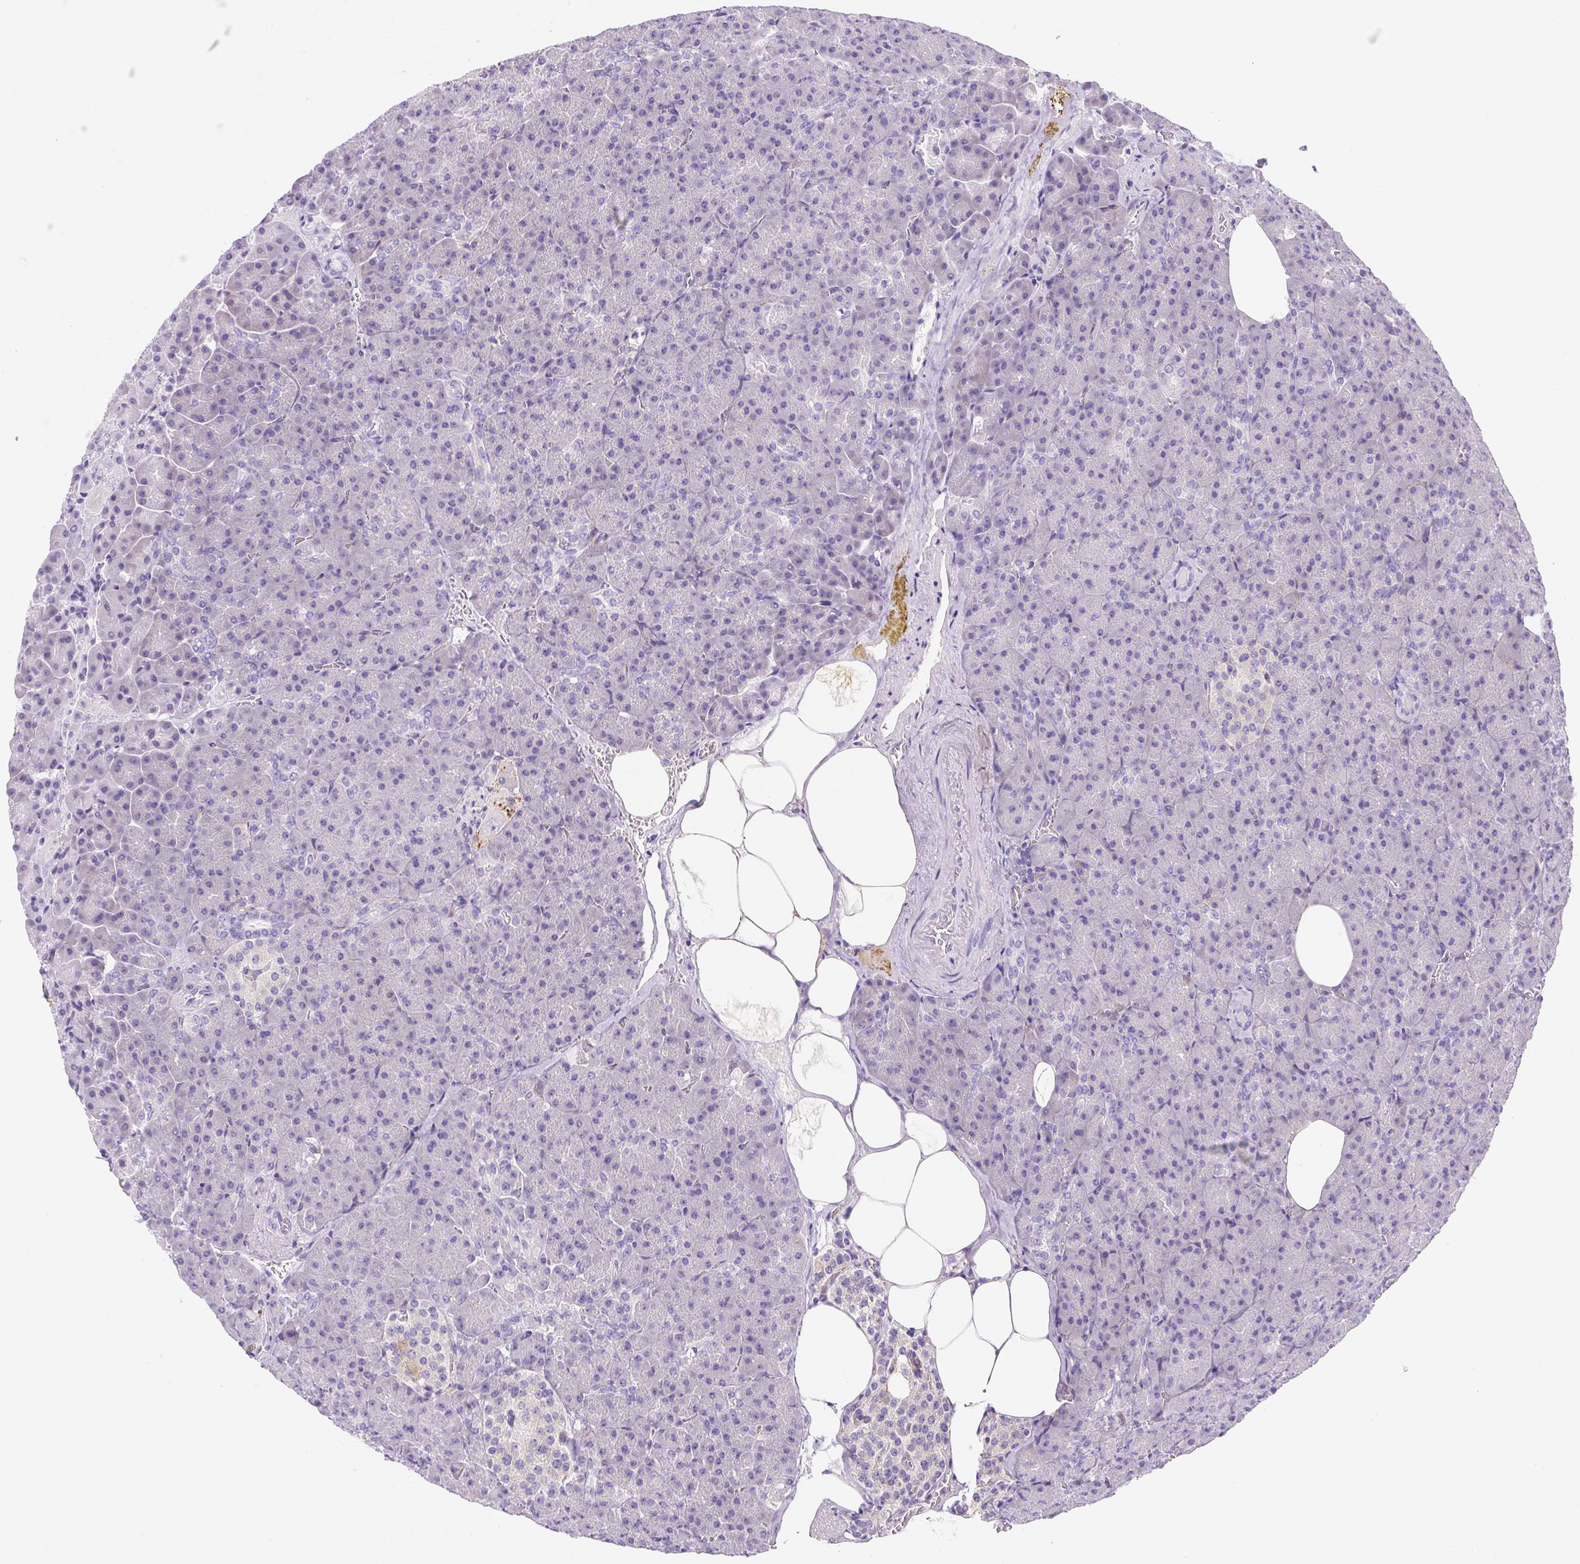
{"staining": {"intensity": "negative", "quantity": "none", "location": "none"}, "tissue": "pancreas", "cell_type": "Exocrine glandular cells", "image_type": "normal", "snomed": [{"axis": "morphology", "description": "Normal tissue, NOS"}, {"axis": "topography", "description": "Pancreas"}], "caption": "The micrograph shows no significant positivity in exocrine glandular cells of pancreas. Nuclei are stained in blue.", "gene": "ASB4", "patient": {"sex": "female", "age": 74}}